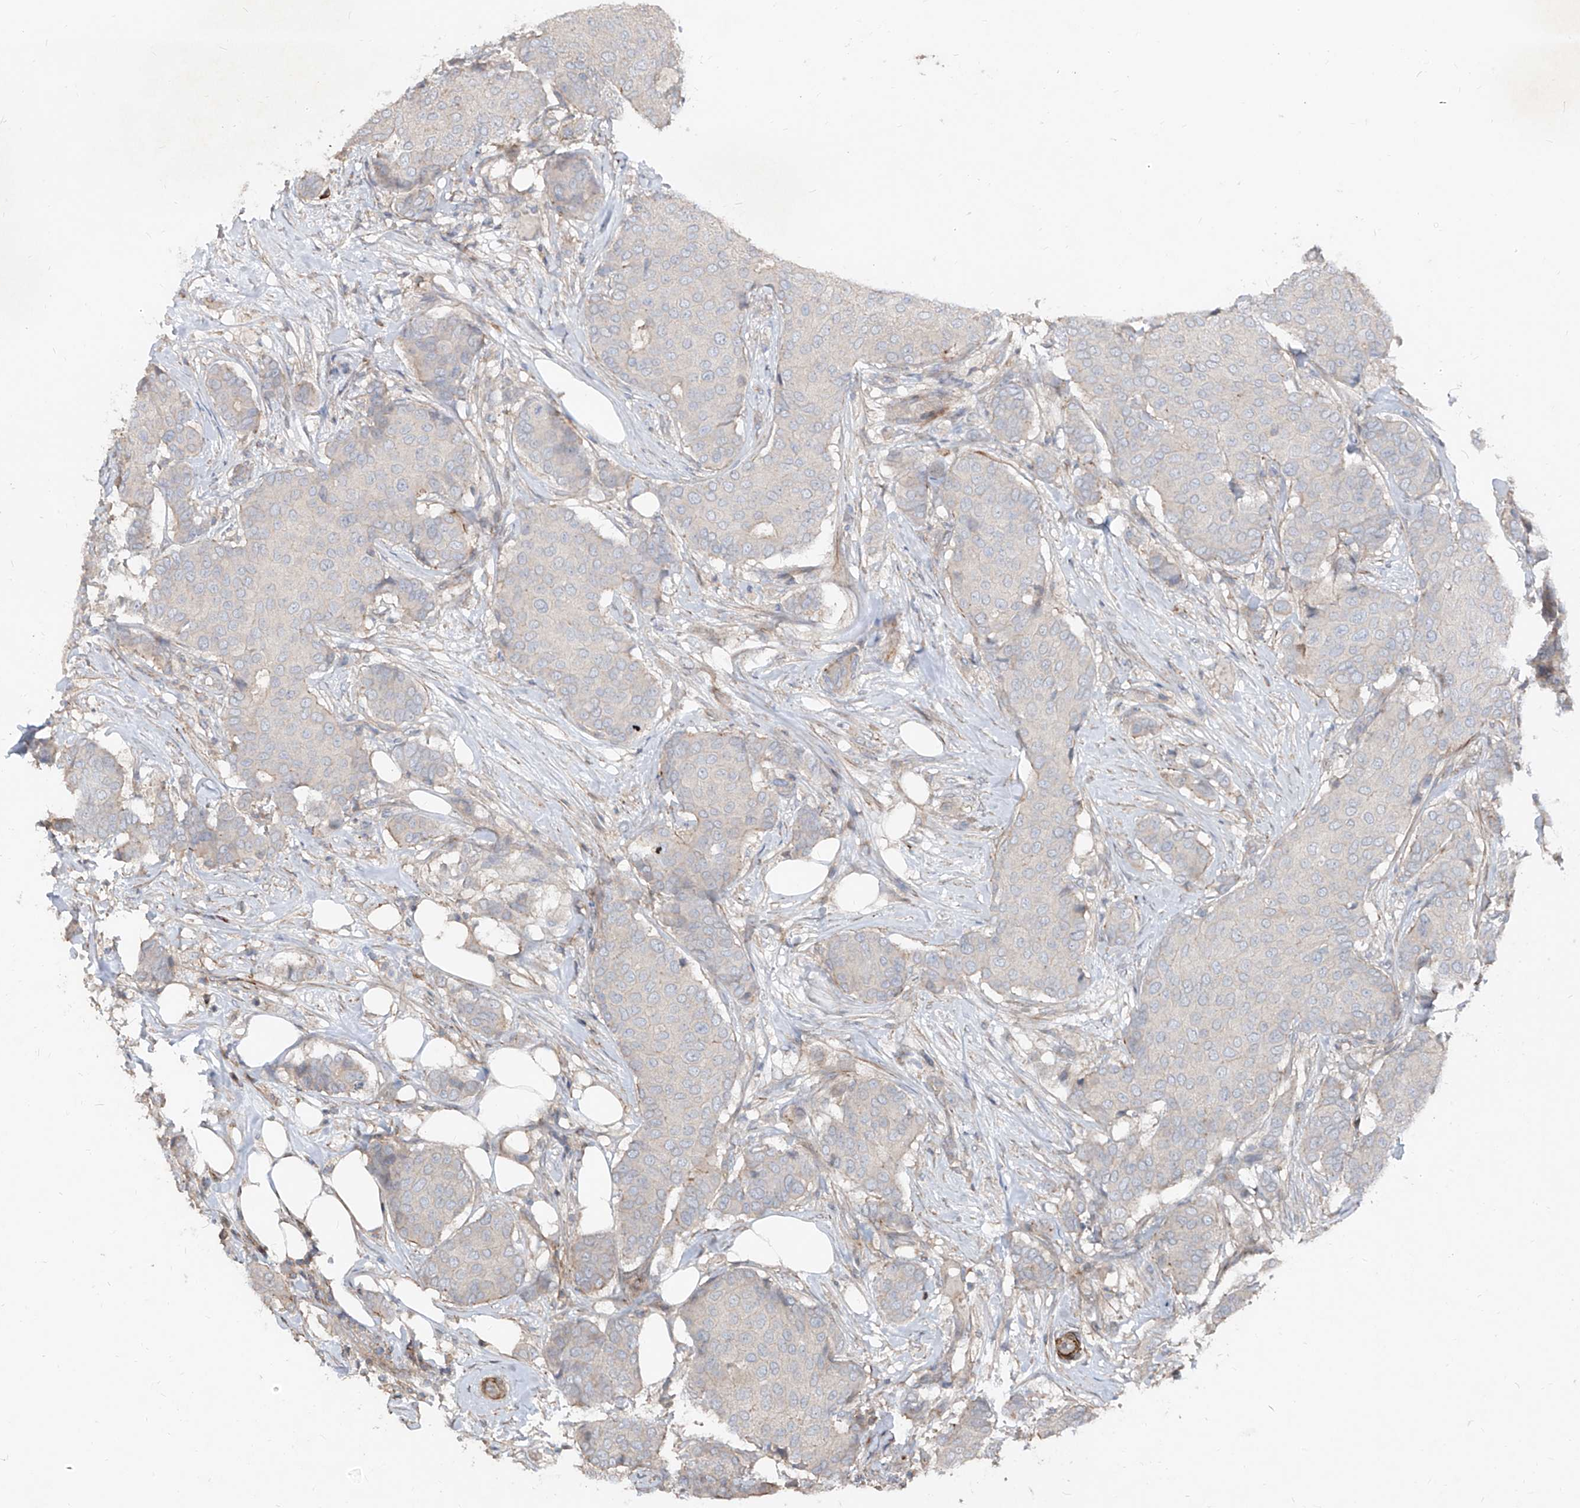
{"staining": {"intensity": "negative", "quantity": "none", "location": "none"}, "tissue": "breast cancer", "cell_type": "Tumor cells", "image_type": "cancer", "snomed": [{"axis": "morphology", "description": "Duct carcinoma"}, {"axis": "topography", "description": "Breast"}], "caption": "Immunohistochemistry (IHC) of breast cancer shows no positivity in tumor cells. (DAB (3,3'-diaminobenzidine) IHC, high magnification).", "gene": "UFD1", "patient": {"sex": "female", "age": 75}}